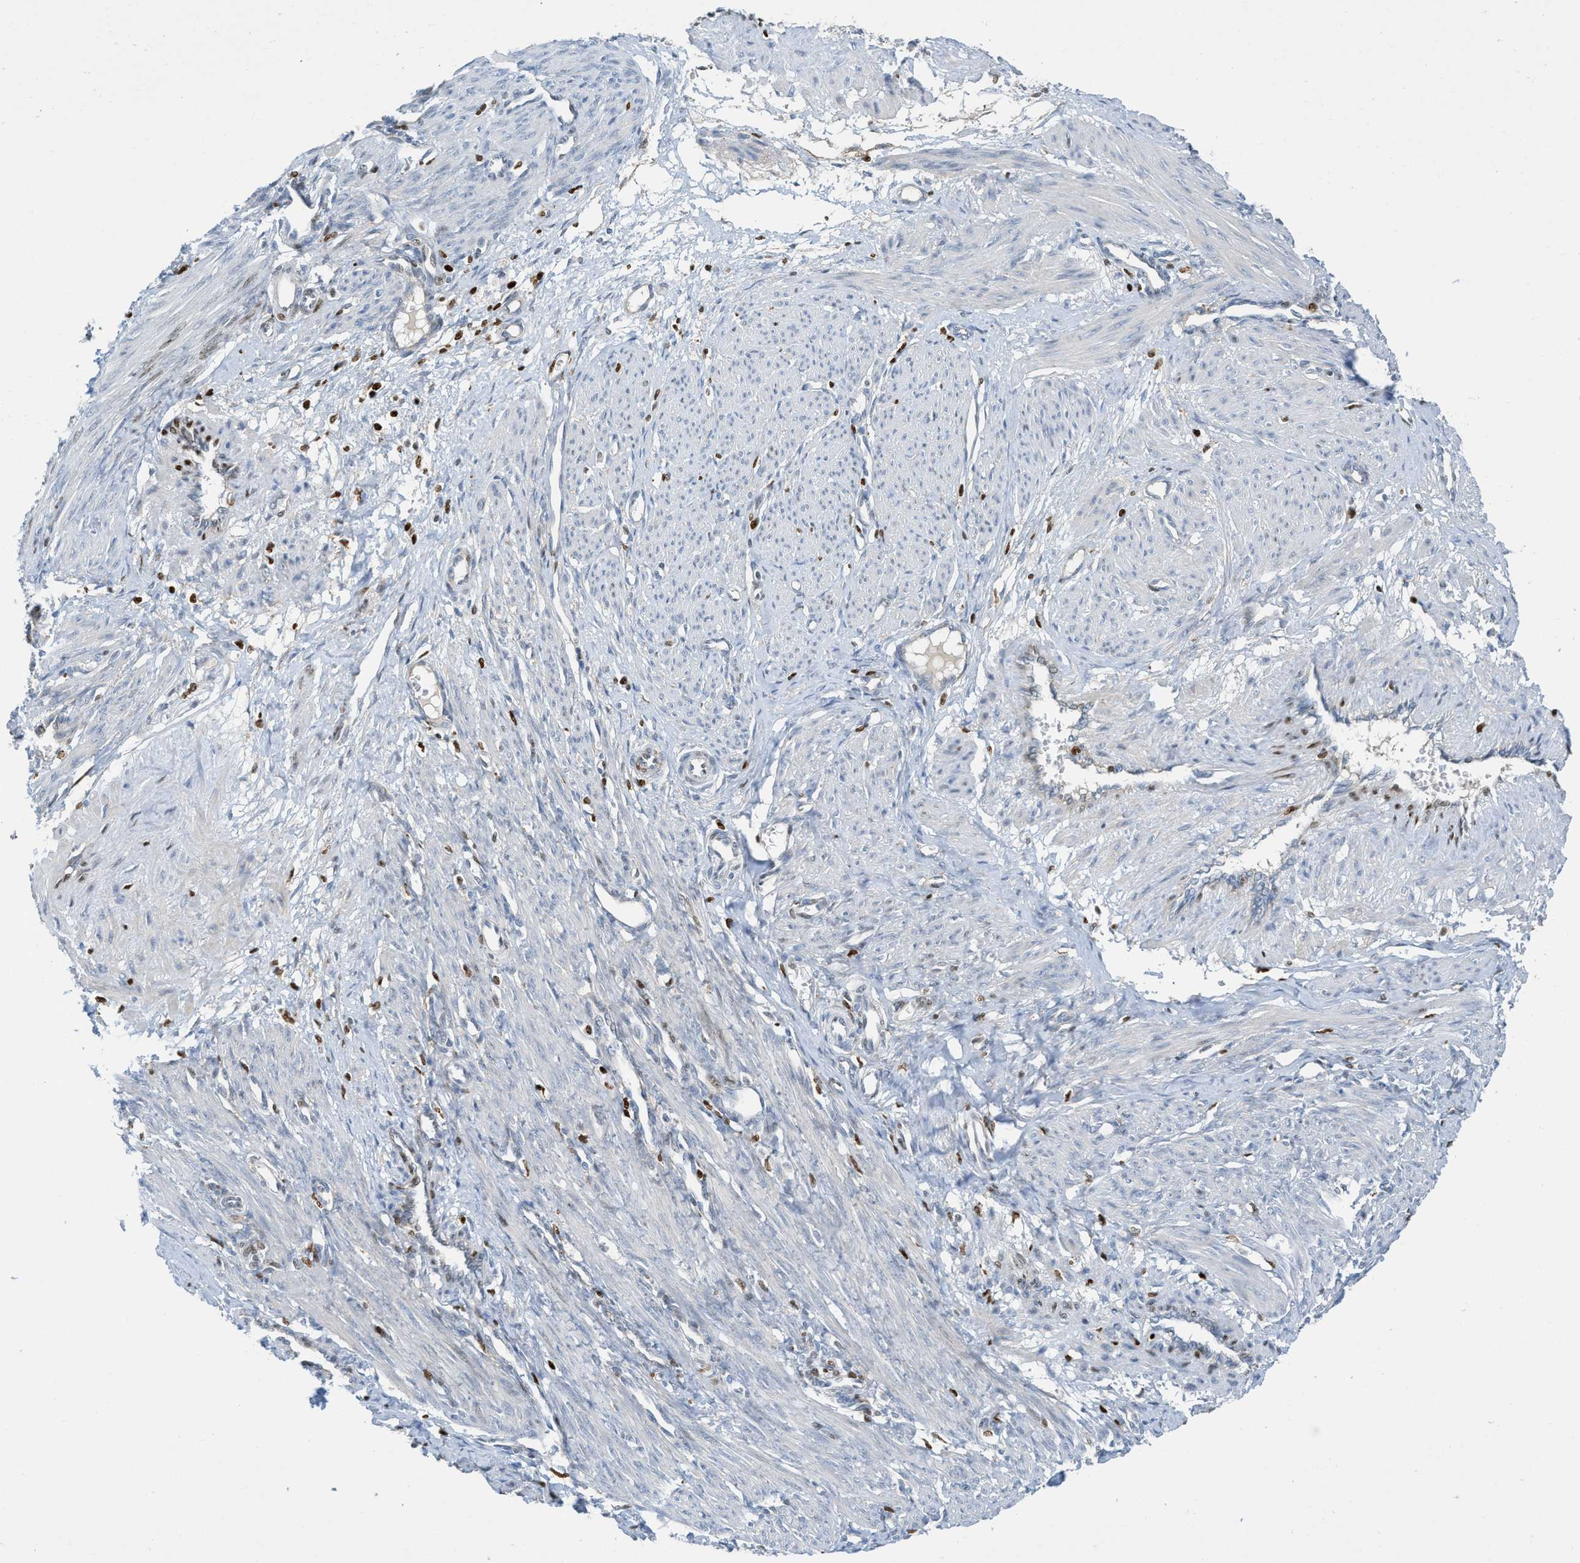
{"staining": {"intensity": "negative", "quantity": "none", "location": "none"}, "tissue": "smooth muscle", "cell_type": "Smooth muscle cells", "image_type": "normal", "snomed": [{"axis": "morphology", "description": "Normal tissue, NOS"}, {"axis": "topography", "description": "Endometrium"}], "caption": "Photomicrograph shows no protein staining in smooth muscle cells of benign smooth muscle. (Stains: DAB IHC with hematoxylin counter stain, Microscopy: brightfield microscopy at high magnification).", "gene": "SH3D19", "patient": {"sex": "female", "age": 33}}